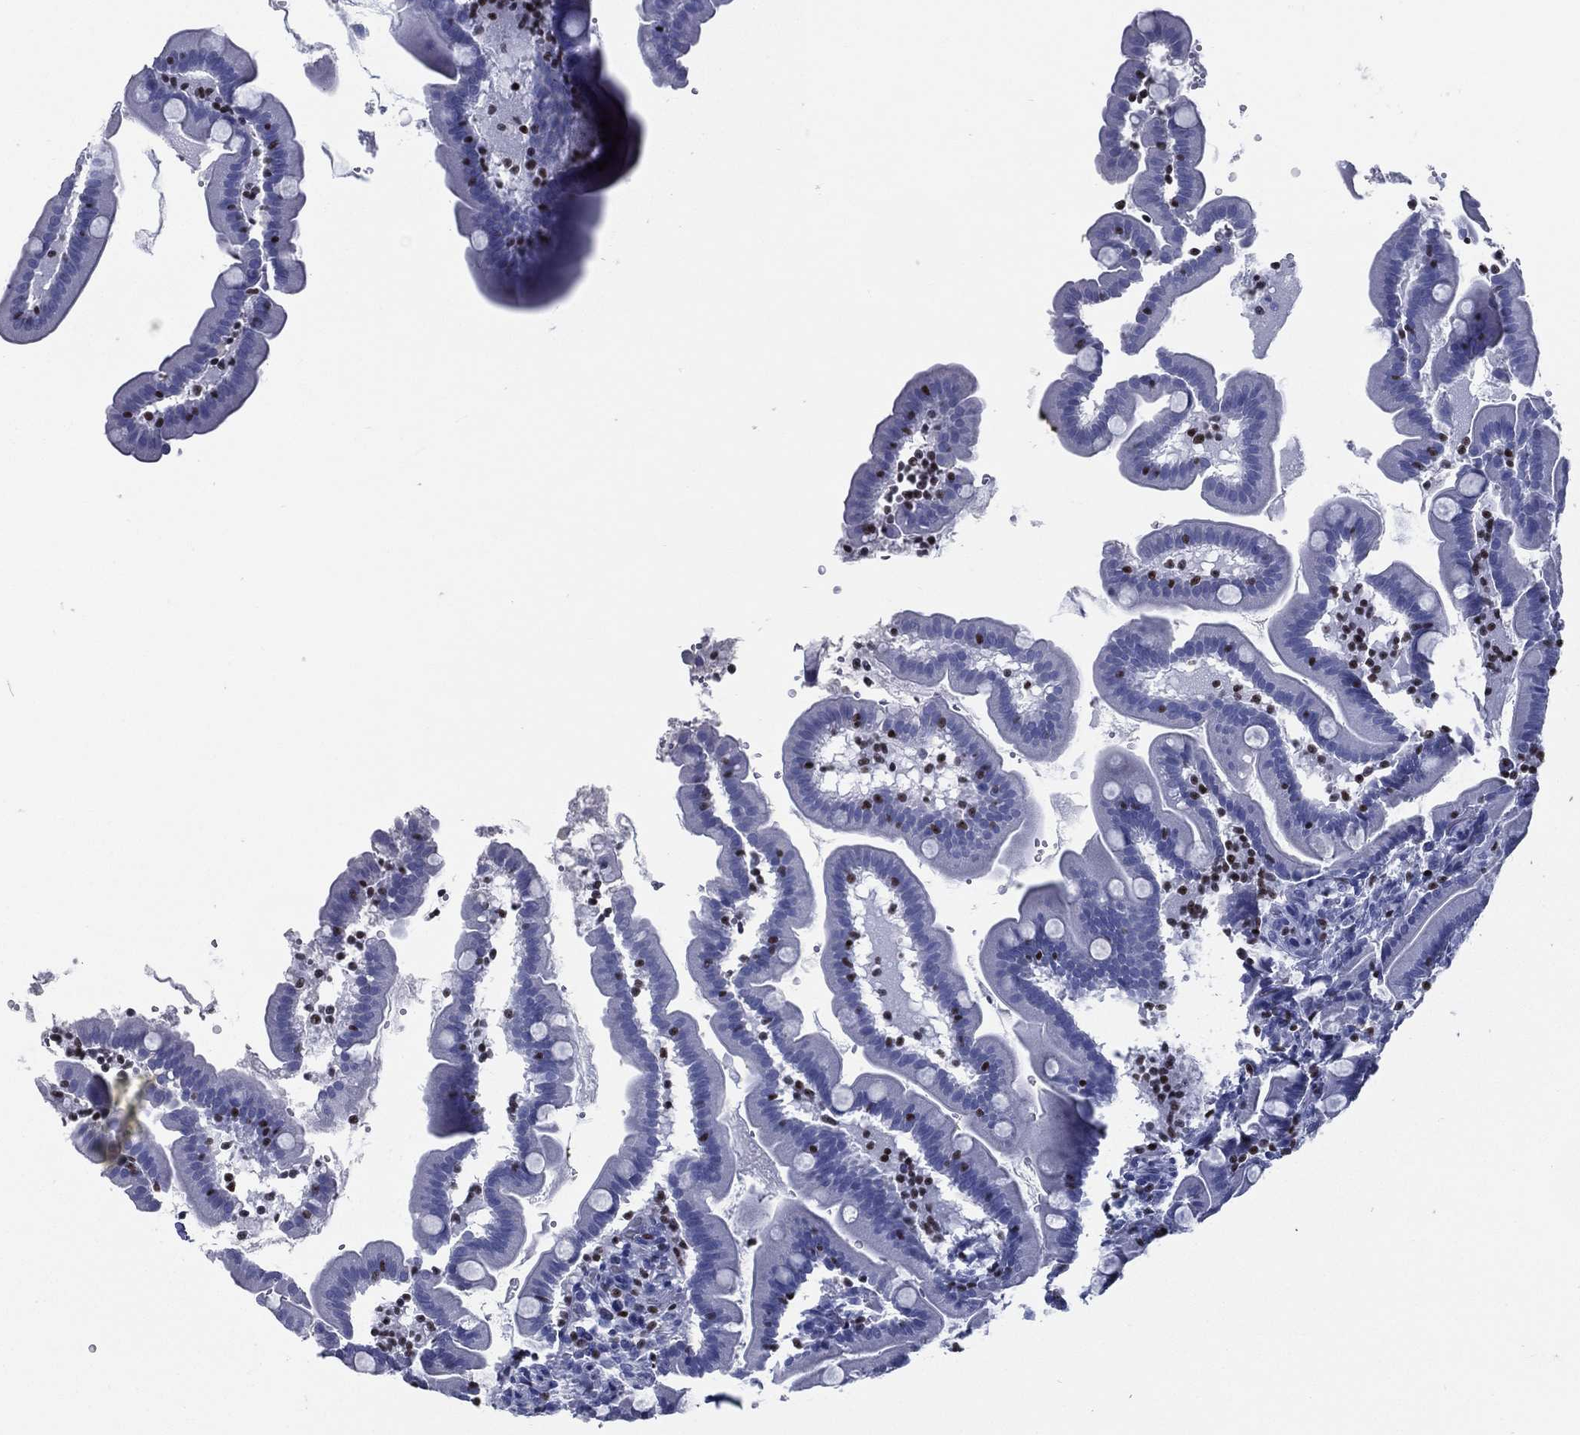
{"staining": {"intensity": "negative", "quantity": "none", "location": "none"}, "tissue": "small intestine", "cell_type": "Glandular cells", "image_type": "normal", "snomed": [{"axis": "morphology", "description": "Normal tissue, NOS"}, {"axis": "topography", "description": "Small intestine"}], "caption": "Immunohistochemistry of unremarkable human small intestine displays no staining in glandular cells. (DAB (3,3'-diaminobenzidine) IHC, high magnification).", "gene": "PYHIN1", "patient": {"sex": "female", "age": 44}}